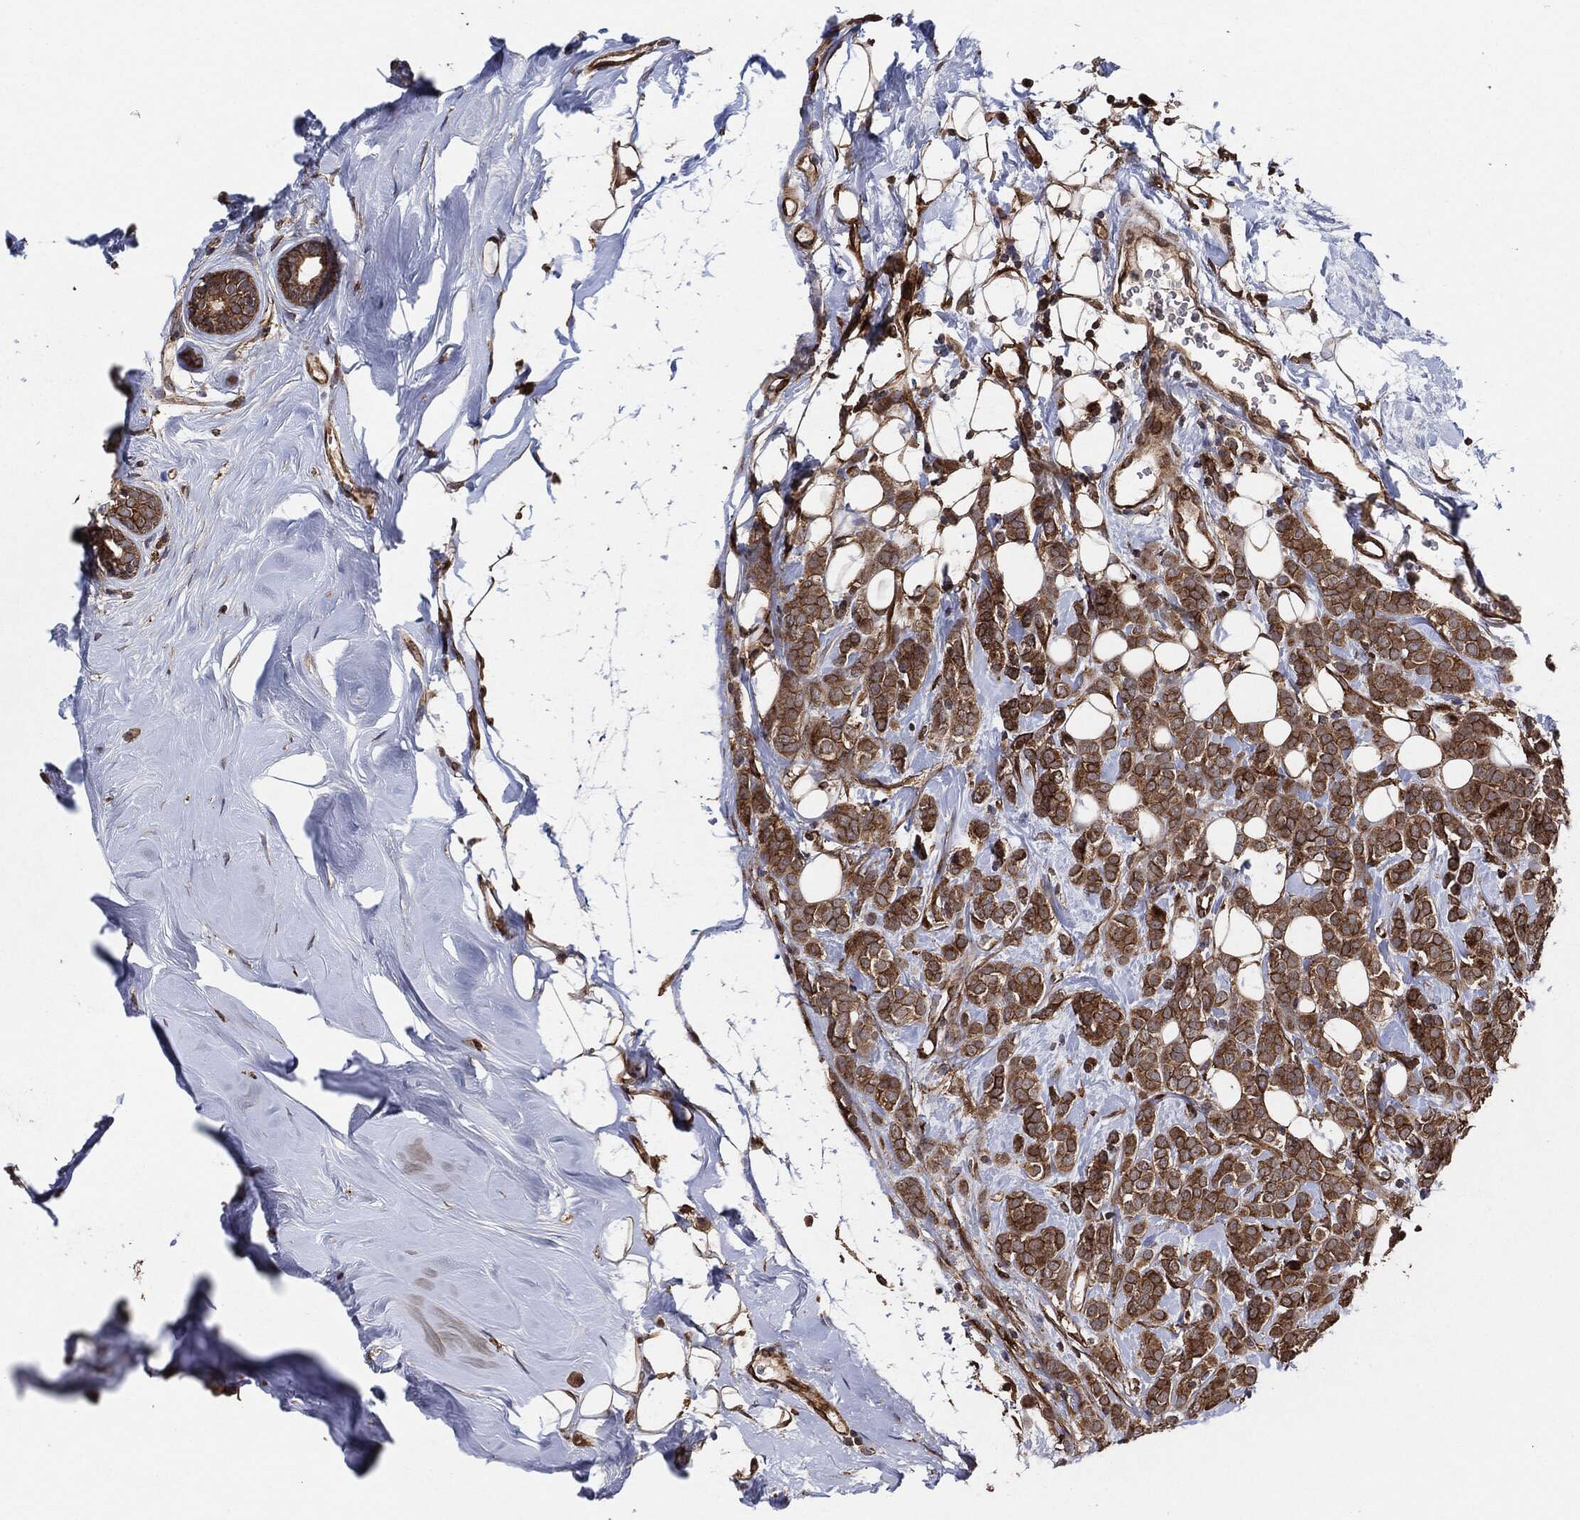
{"staining": {"intensity": "moderate", "quantity": ">75%", "location": "cytoplasmic/membranous"}, "tissue": "breast cancer", "cell_type": "Tumor cells", "image_type": "cancer", "snomed": [{"axis": "morphology", "description": "Lobular carcinoma"}, {"axis": "topography", "description": "Breast"}], "caption": "Protein expression analysis of human breast cancer (lobular carcinoma) reveals moderate cytoplasmic/membranous expression in about >75% of tumor cells.", "gene": "BCAR1", "patient": {"sex": "female", "age": 49}}